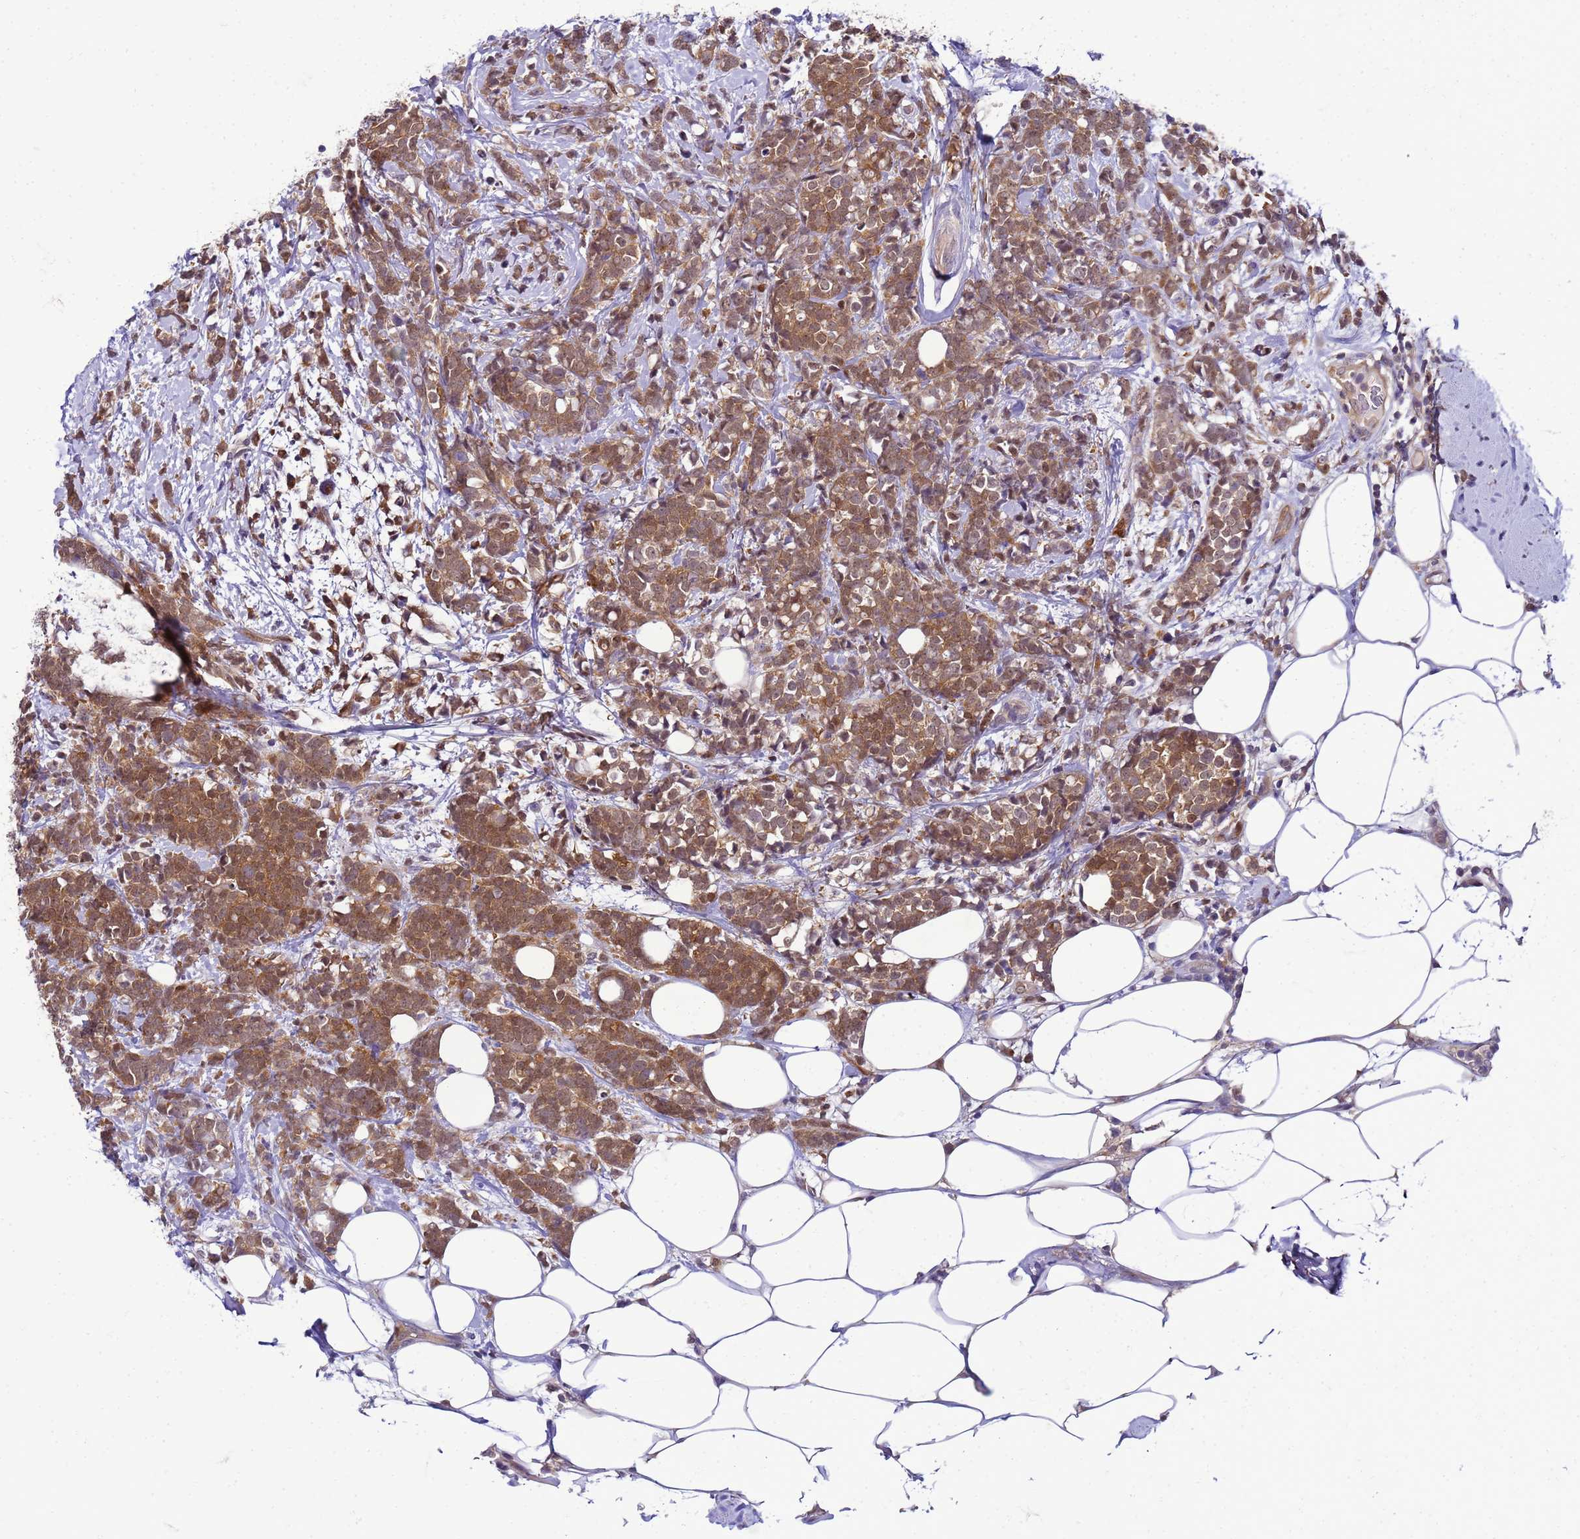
{"staining": {"intensity": "strong", "quantity": ">75%", "location": "cytoplasmic/membranous"}, "tissue": "breast cancer", "cell_type": "Tumor cells", "image_type": "cancer", "snomed": [{"axis": "morphology", "description": "Lobular carcinoma"}, {"axis": "topography", "description": "Breast"}], "caption": "Tumor cells exhibit high levels of strong cytoplasmic/membranous staining in about >75% of cells in breast lobular carcinoma. (DAB IHC, brown staining for protein, blue staining for nuclei).", "gene": "DDI2", "patient": {"sex": "female", "age": 58}}